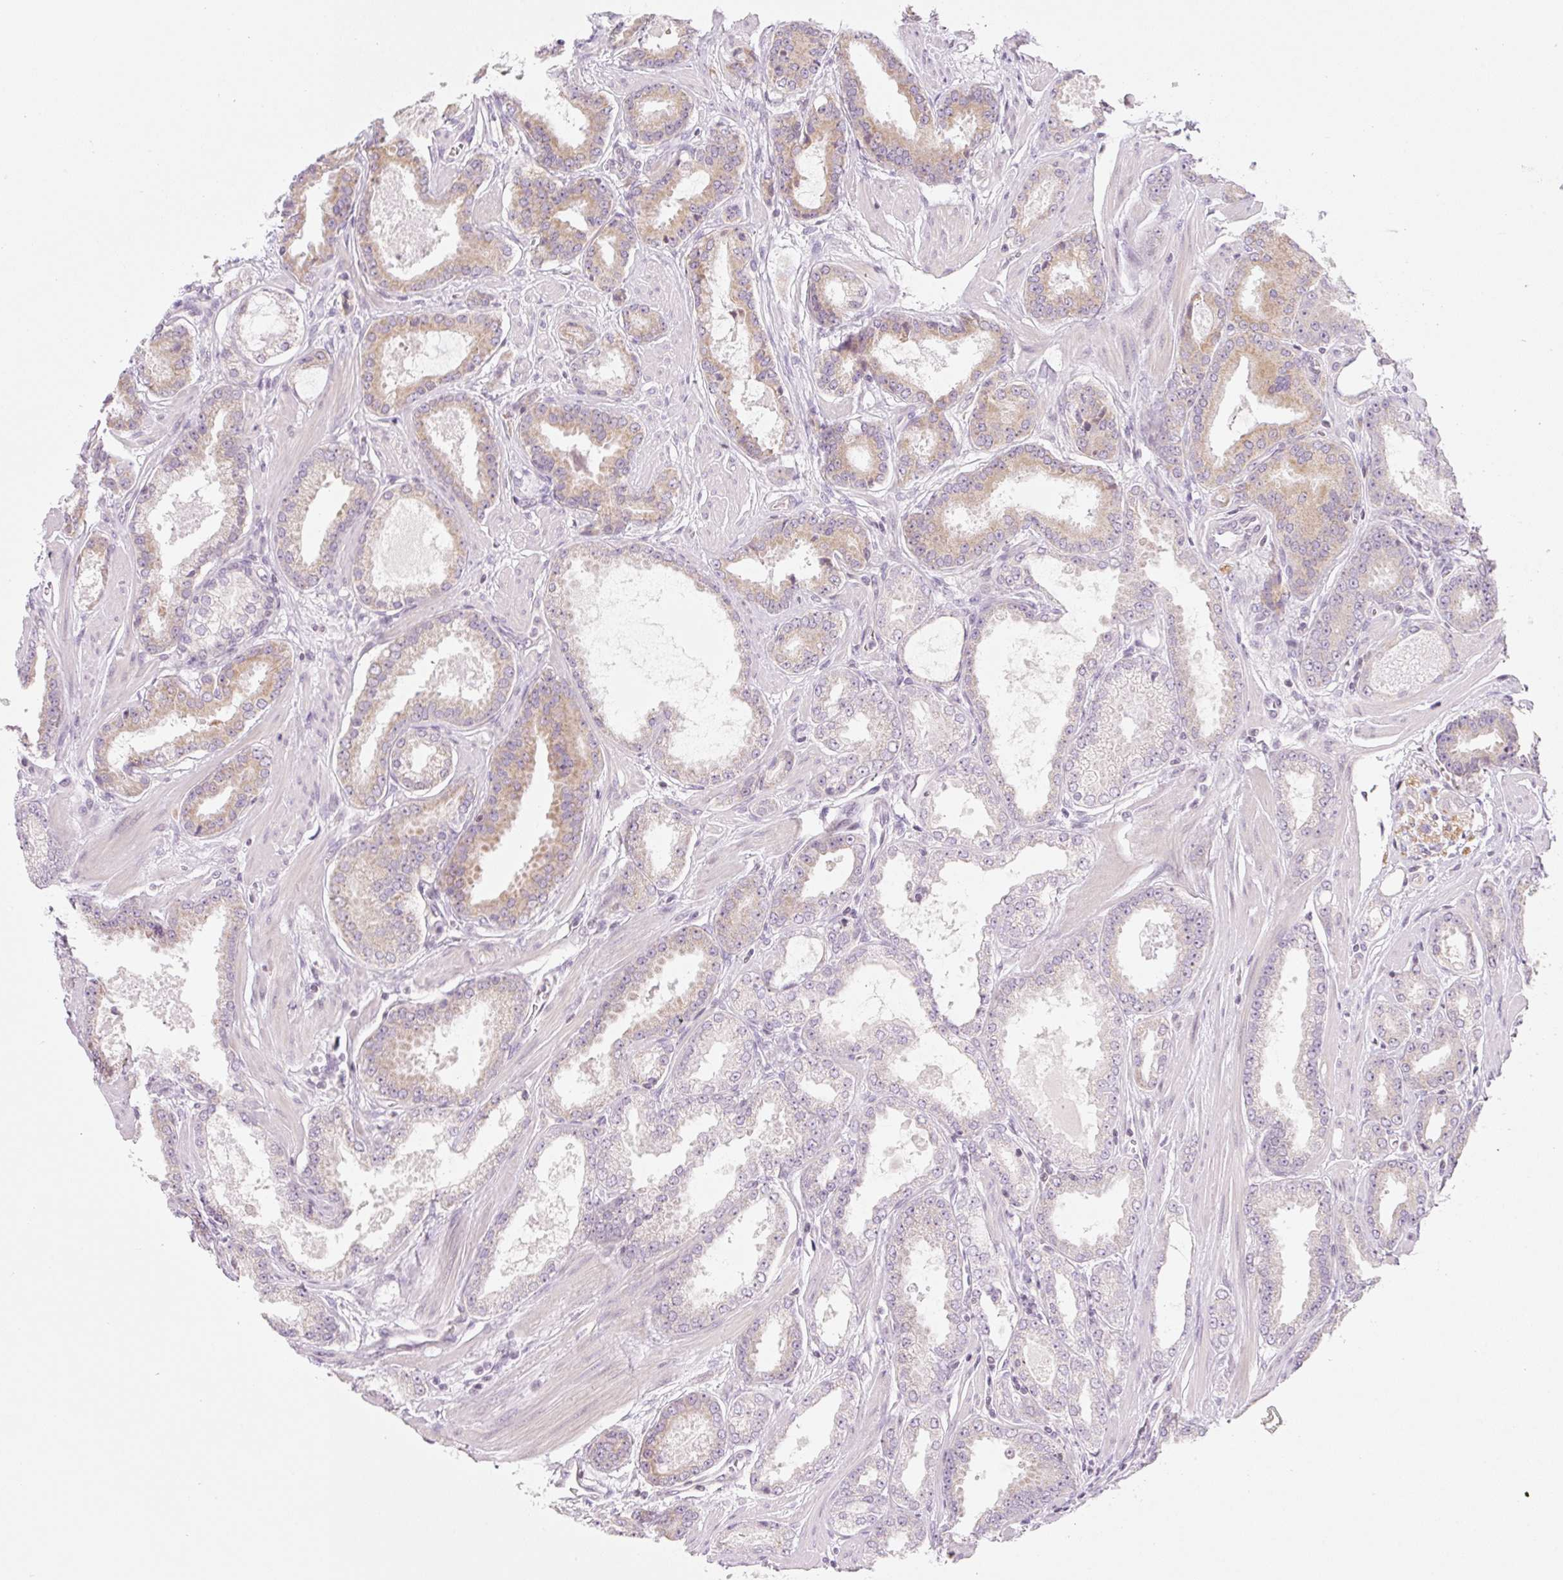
{"staining": {"intensity": "moderate", "quantity": "25%-75%", "location": "cytoplasmic/membranous"}, "tissue": "prostate cancer", "cell_type": "Tumor cells", "image_type": "cancer", "snomed": [{"axis": "morphology", "description": "Adenocarcinoma, Low grade"}, {"axis": "topography", "description": "Prostate"}], "caption": "The micrograph displays staining of adenocarcinoma (low-grade) (prostate), revealing moderate cytoplasmic/membranous protein positivity (brown color) within tumor cells.", "gene": "CASKIN1", "patient": {"sex": "male", "age": 42}}